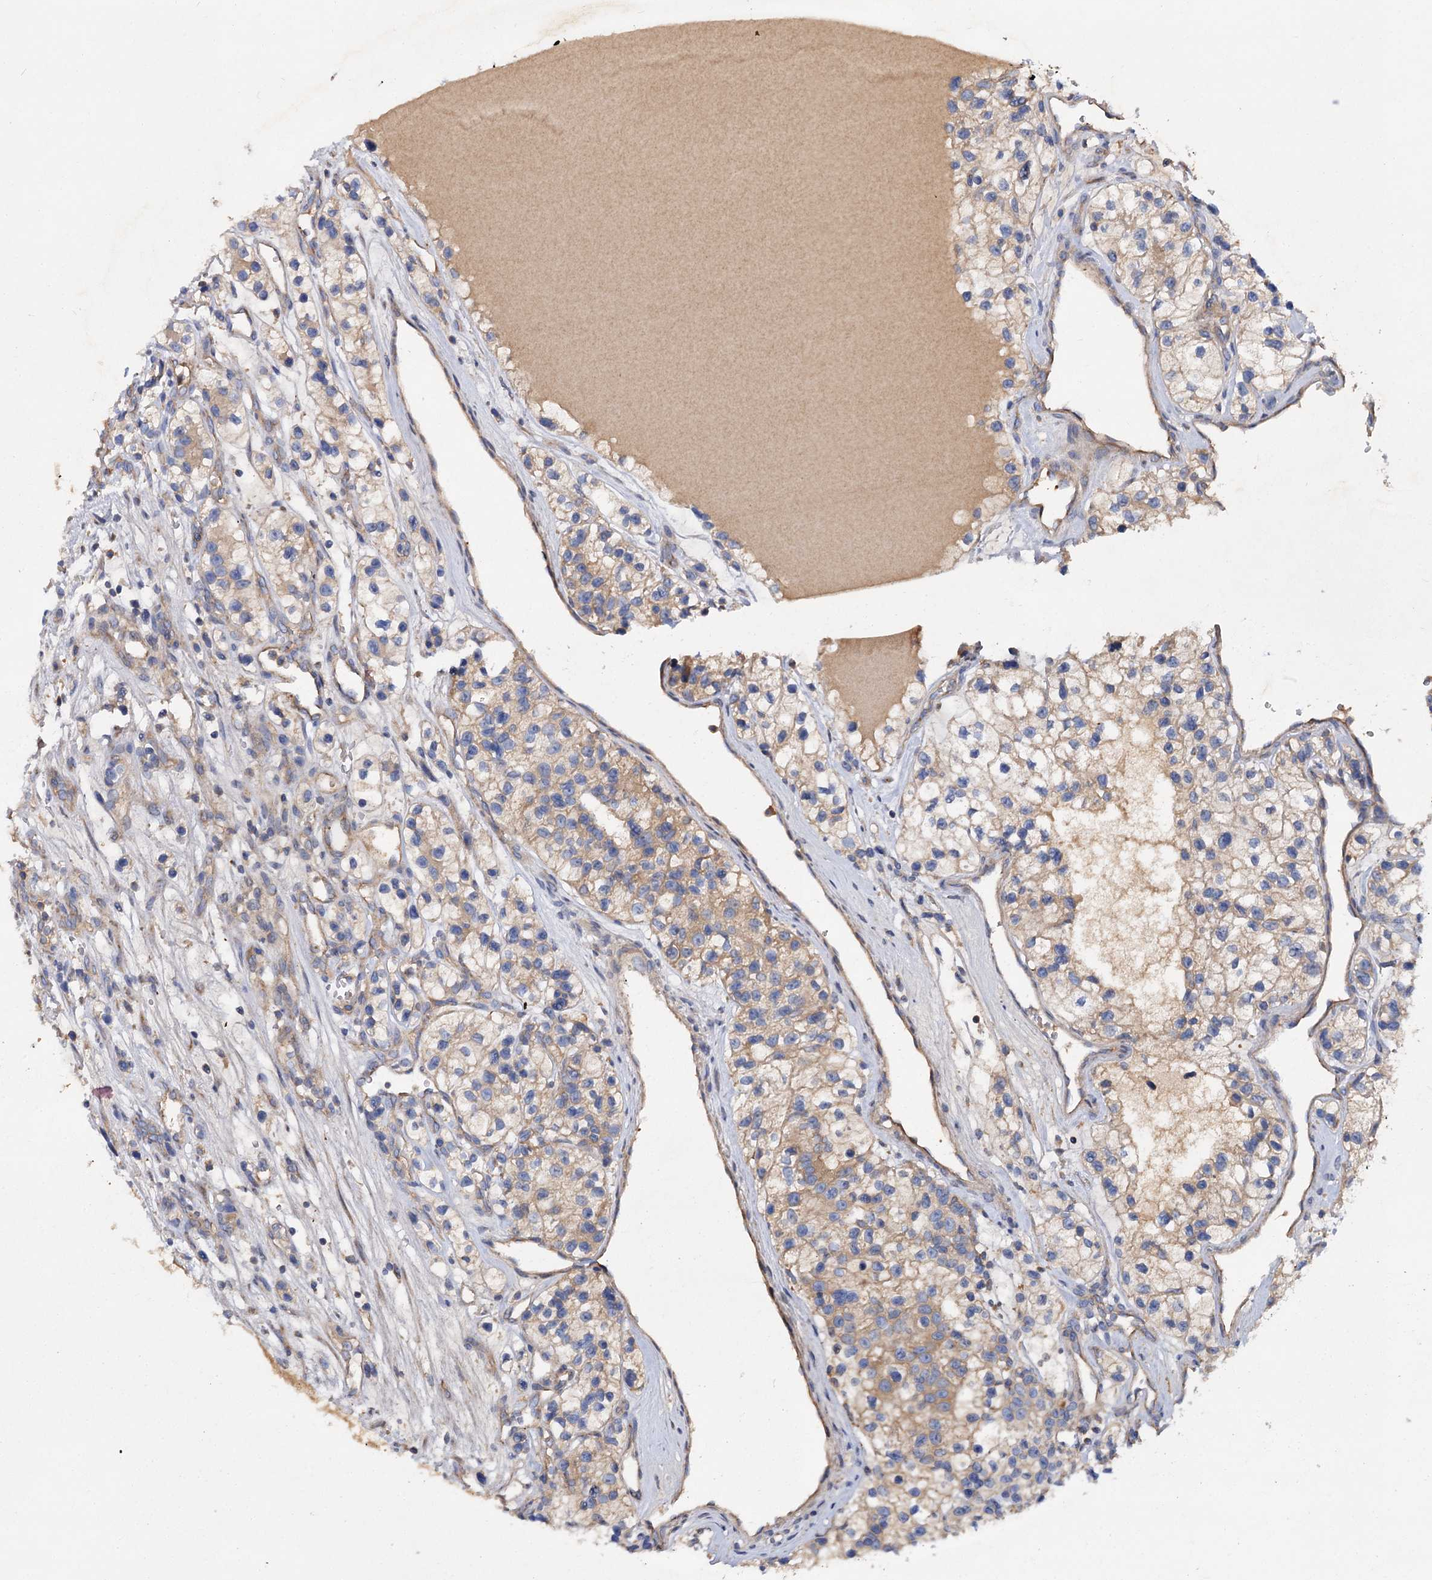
{"staining": {"intensity": "weak", "quantity": ">75%", "location": "cytoplasmic/membranous"}, "tissue": "renal cancer", "cell_type": "Tumor cells", "image_type": "cancer", "snomed": [{"axis": "morphology", "description": "Adenocarcinoma, NOS"}, {"axis": "topography", "description": "Kidney"}], "caption": "This image displays immunohistochemistry staining of renal cancer (adenocarcinoma), with low weak cytoplasmic/membranous staining in about >75% of tumor cells.", "gene": "ALKBH7", "patient": {"sex": "female", "age": 57}}